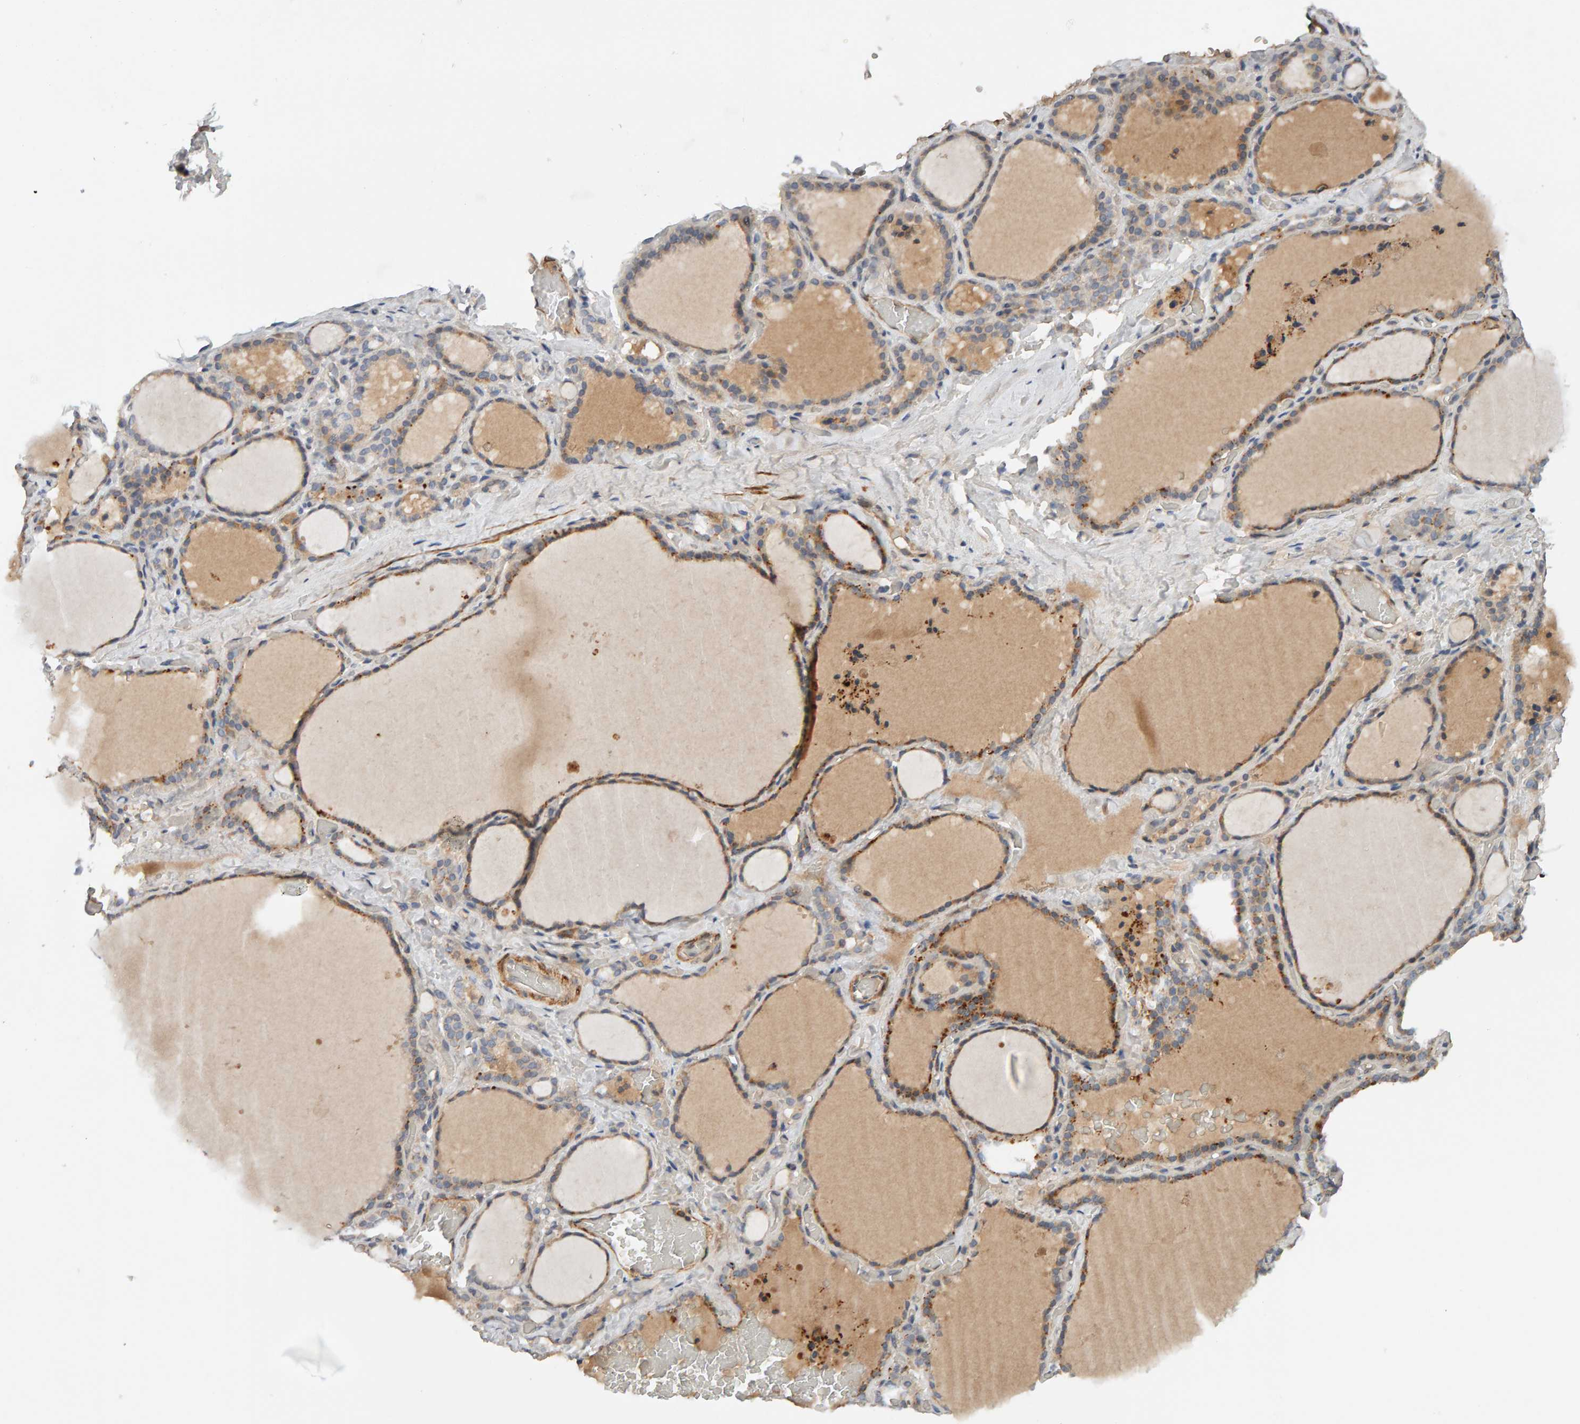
{"staining": {"intensity": "moderate", "quantity": ">75%", "location": "cytoplasmic/membranous"}, "tissue": "thyroid gland", "cell_type": "Glandular cells", "image_type": "normal", "snomed": [{"axis": "morphology", "description": "Normal tissue, NOS"}, {"axis": "topography", "description": "Thyroid gland"}], "caption": "Immunohistochemistry (DAB) staining of benign thyroid gland displays moderate cytoplasmic/membranous protein expression in approximately >75% of glandular cells. The staining was performed using DAB (3,3'-diaminobenzidine), with brown indicating positive protein expression. Nuclei are stained blue with hematoxylin.", "gene": "NUDCD1", "patient": {"sex": "female", "age": 22}}